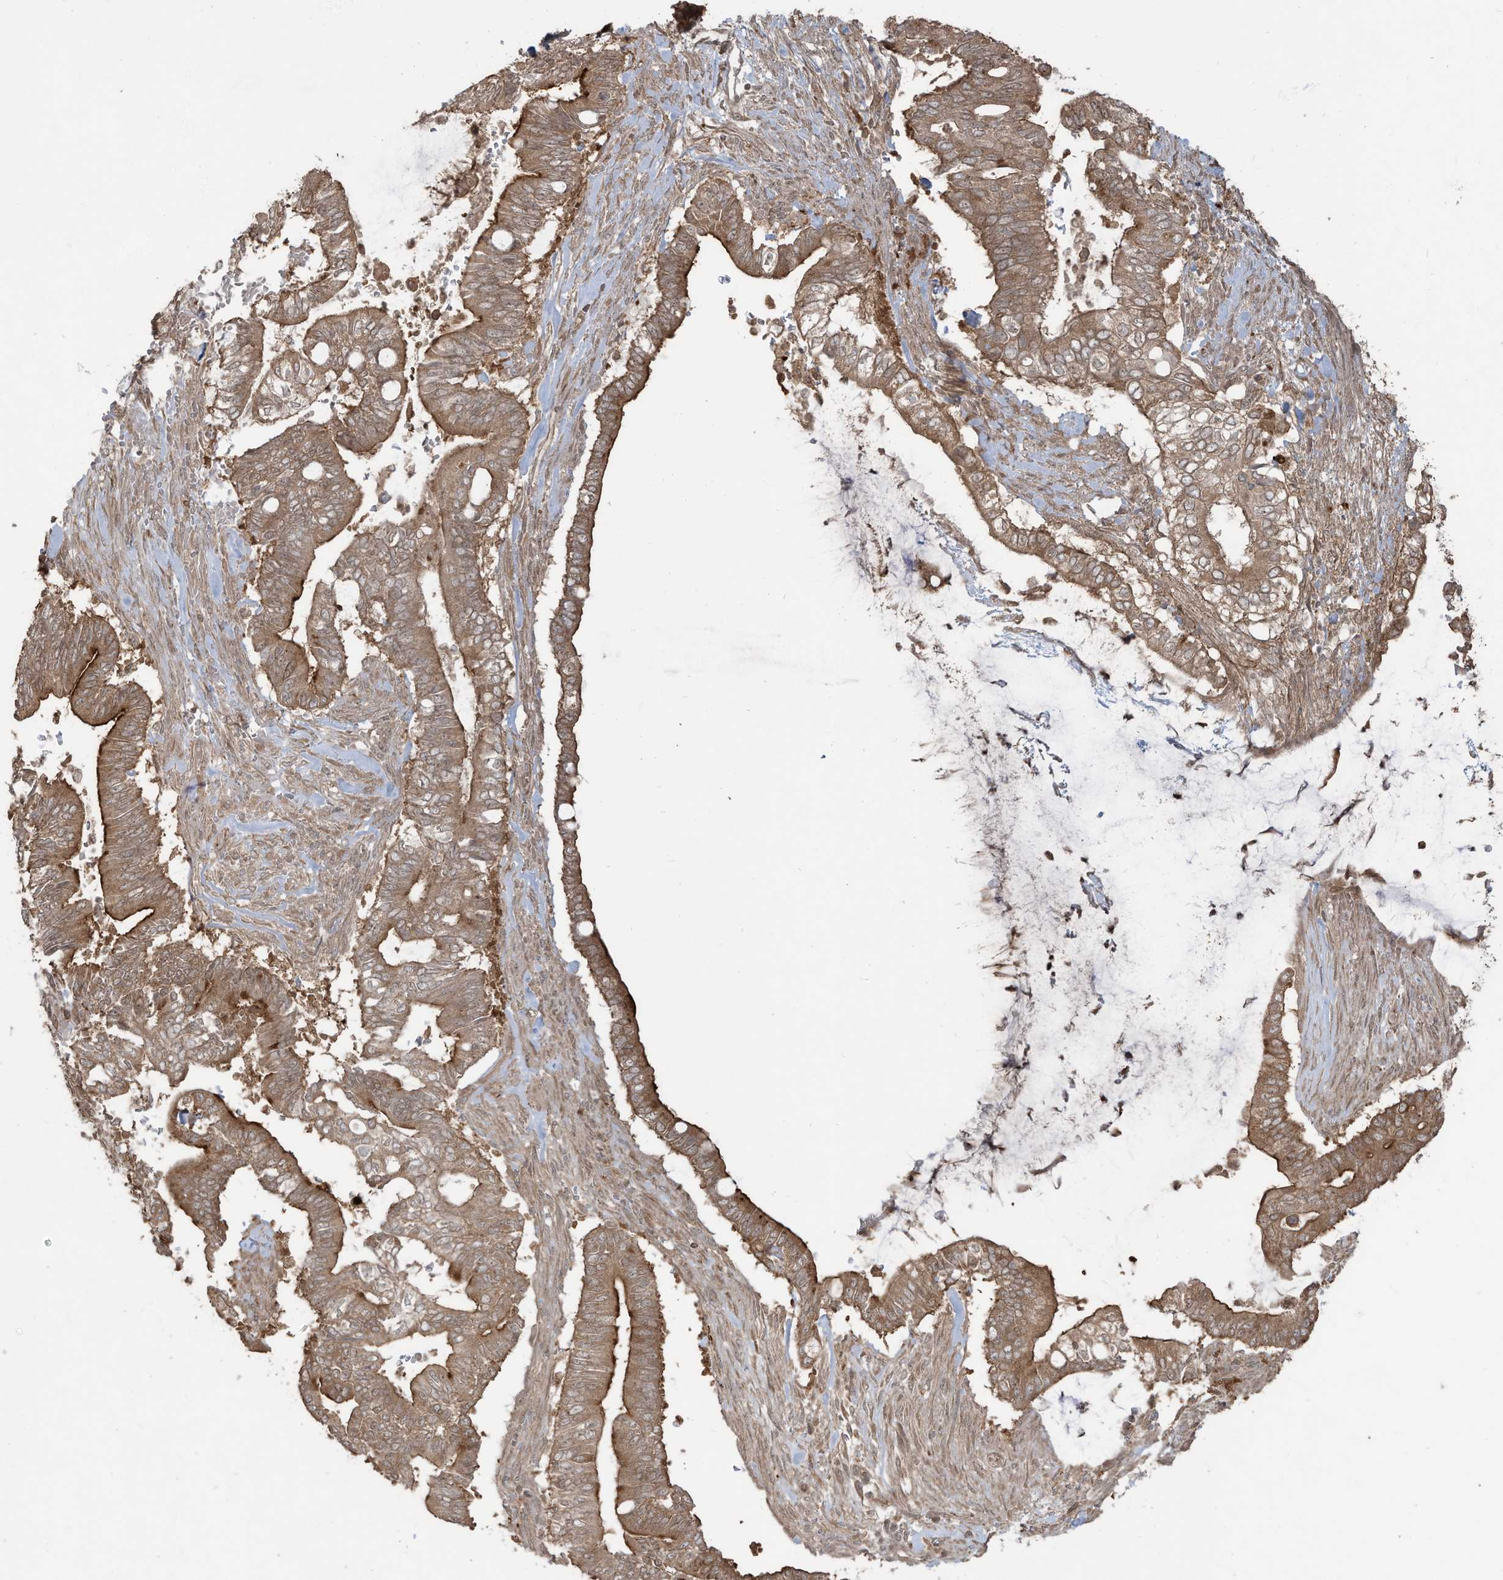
{"staining": {"intensity": "moderate", "quantity": ">75%", "location": "cytoplasmic/membranous"}, "tissue": "pancreatic cancer", "cell_type": "Tumor cells", "image_type": "cancer", "snomed": [{"axis": "morphology", "description": "Adenocarcinoma, NOS"}, {"axis": "topography", "description": "Pancreas"}], "caption": "Pancreatic adenocarcinoma stained for a protein (brown) demonstrates moderate cytoplasmic/membranous positive expression in about >75% of tumor cells.", "gene": "CARF", "patient": {"sex": "male", "age": 68}}